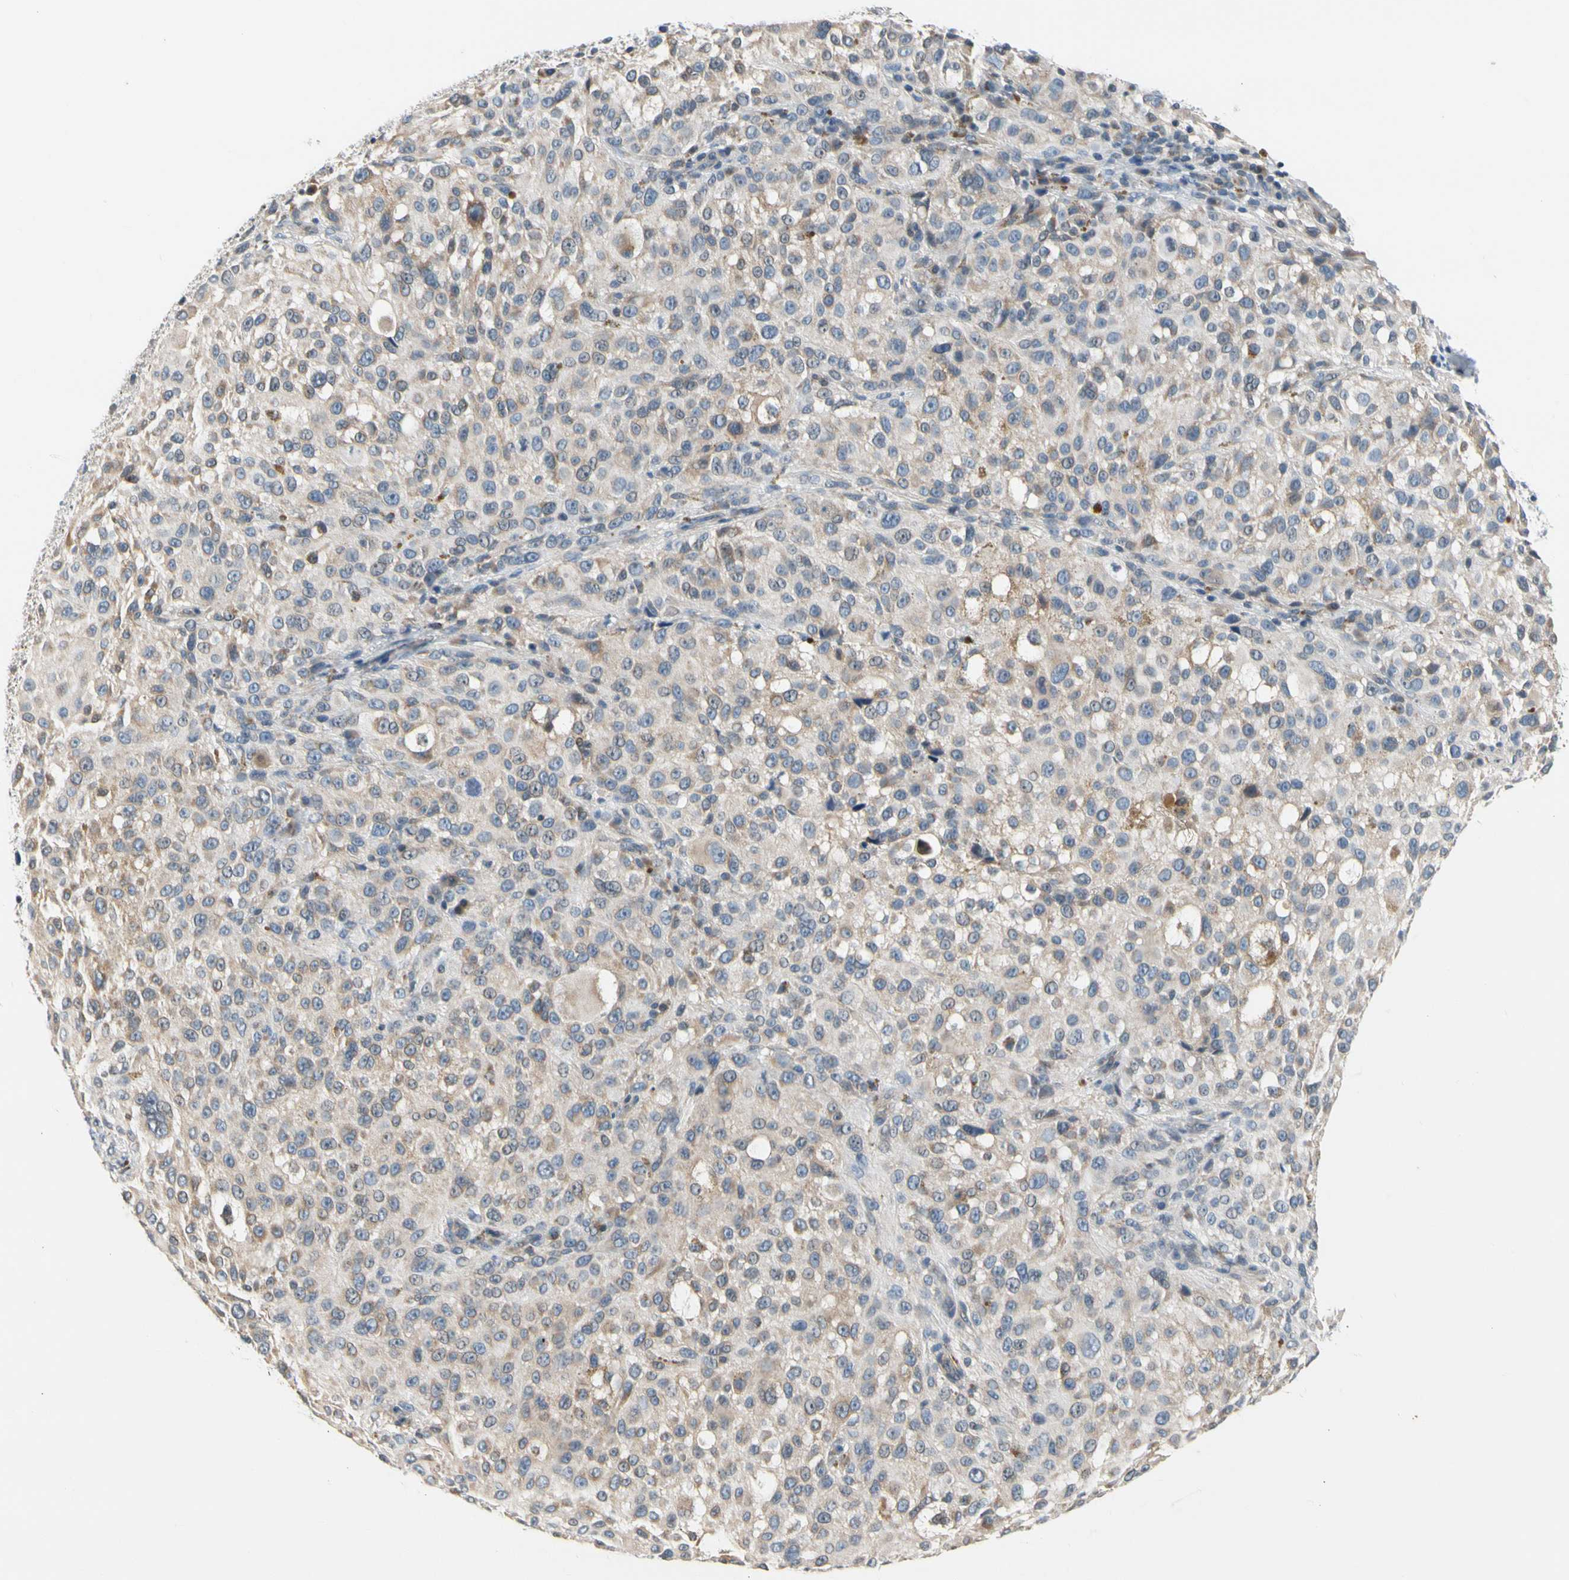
{"staining": {"intensity": "weak", "quantity": ">75%", "location": "cytoplasmic/membranous"}, "tissue": "melanoma", "cell_type": "Tumor cells", "image_type": "cancer", "snomed": [{"axis": "morphology", "description": "Necrosis, NOS"}, {"axis": "morphology", "description": "Malignant melanoma, NOS"}, {"axis": "topography", "description": "Skin"}], "caption": "Tumor cells reveal low levels of weak cytoplasmic/membranous expression in about >75% of cells in human malignant melanoma.", "gene": "SOX30", "patient": {"sex": "female", "age": 87}}